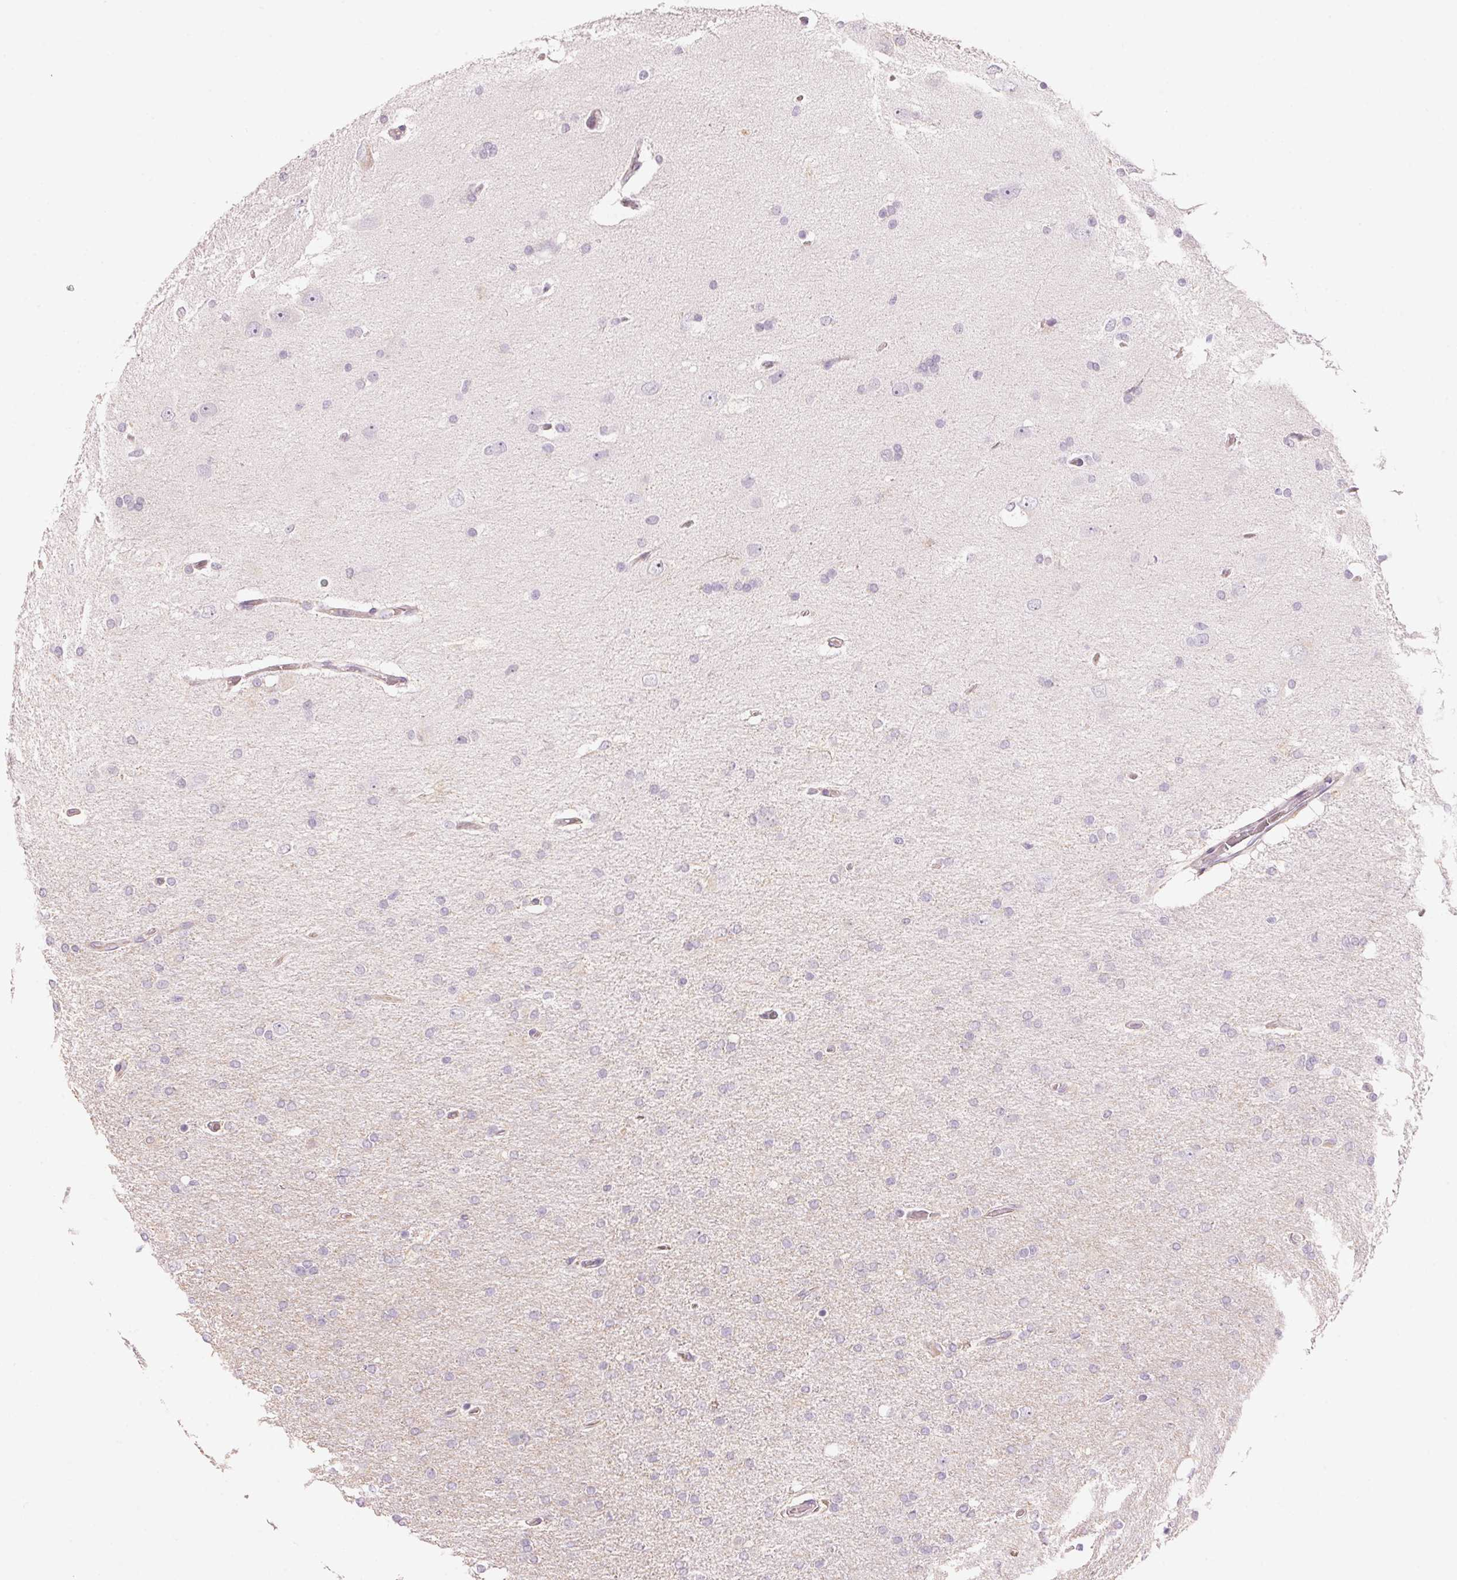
{"staining": {"intensity": "negative", "quantity": "none", "location": "none"}, "tissue": "glioma", "cell_type": "Tumor cells", "image_type": "cancer", "snomed": [{"axis": "morphology", "description": "Glioma, malignant, High grade"}, {"axis": "topography", "description": "Cerebral cortex"}], "caption": "Immunohistochemical staining of malignant glioma (high-grade) displays no significant staining in tumor cells. (Immunohistochemistry, brightfield microscopy, high magnification).", "gene": "CYP11B1", "patient": {"sex": "male", "age": 70}}